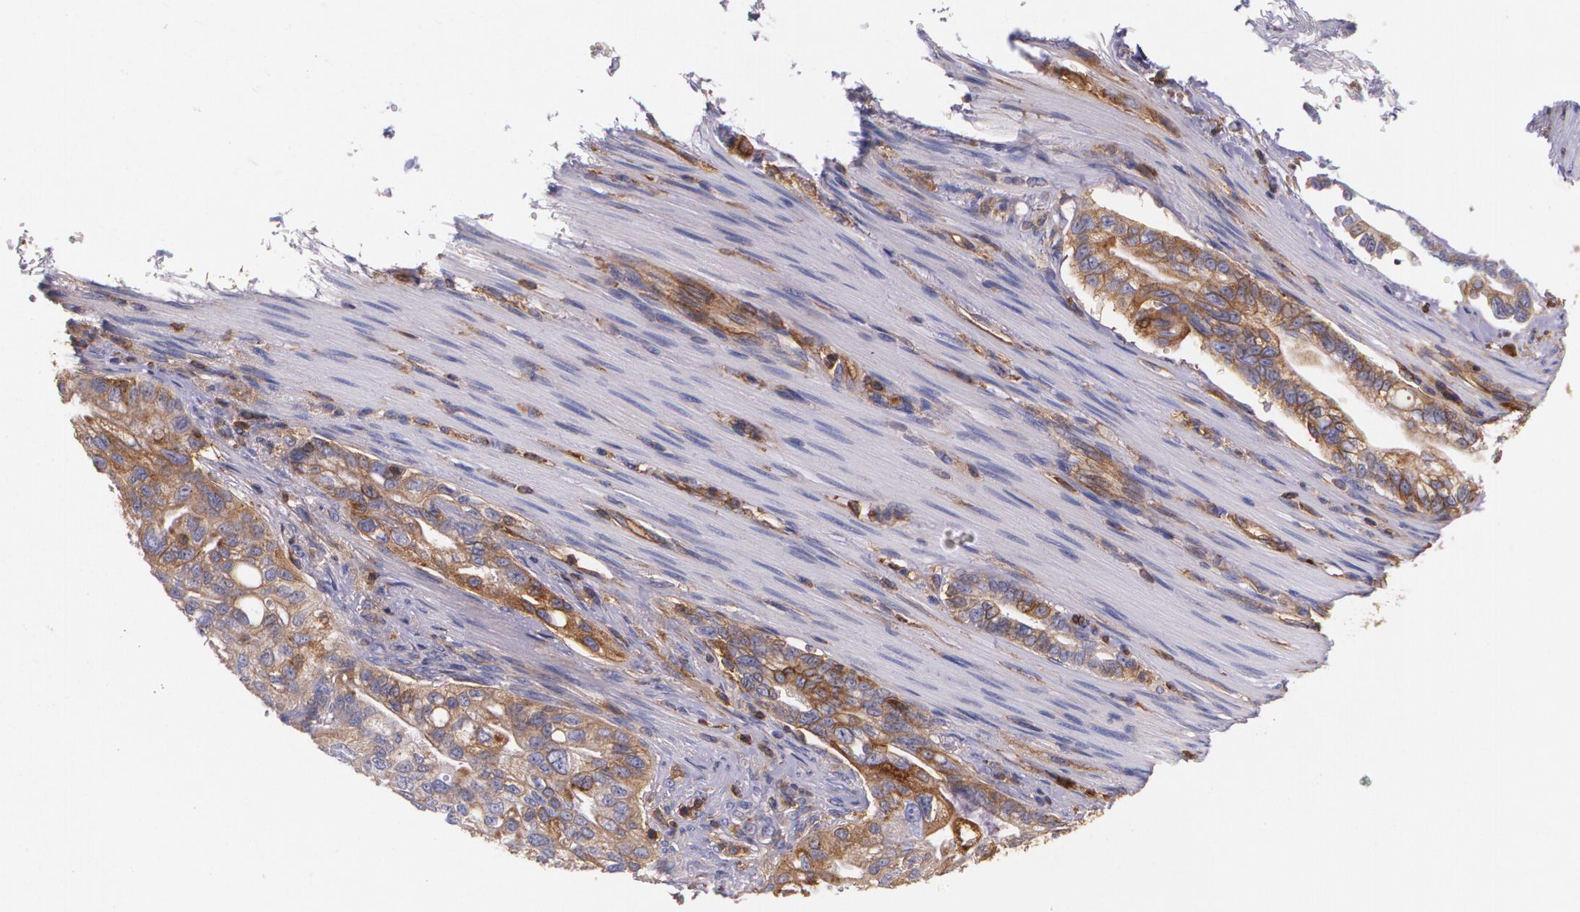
{"staining": {"intensity": "moderate", "quantity": ">75%", "location": "cytoplasmic/membranous"}, "tissue": "pancreatic cancer", "cell_type": "Tumor cells", "image_type": "cancer", "snomed": [{"axis": "morphology", "description": "Normal tissue, NOS"}, {"axis": "topography", "description": "Pancreas"}], "caption": "This micrograph displays IHC staining of human pancreatic cancer, with medium moderate cytoplasmic/membranous expression in approximately >75% of tumor cells.", "gene": "B2M", "patient": {"sex": "male", "age": 42}}